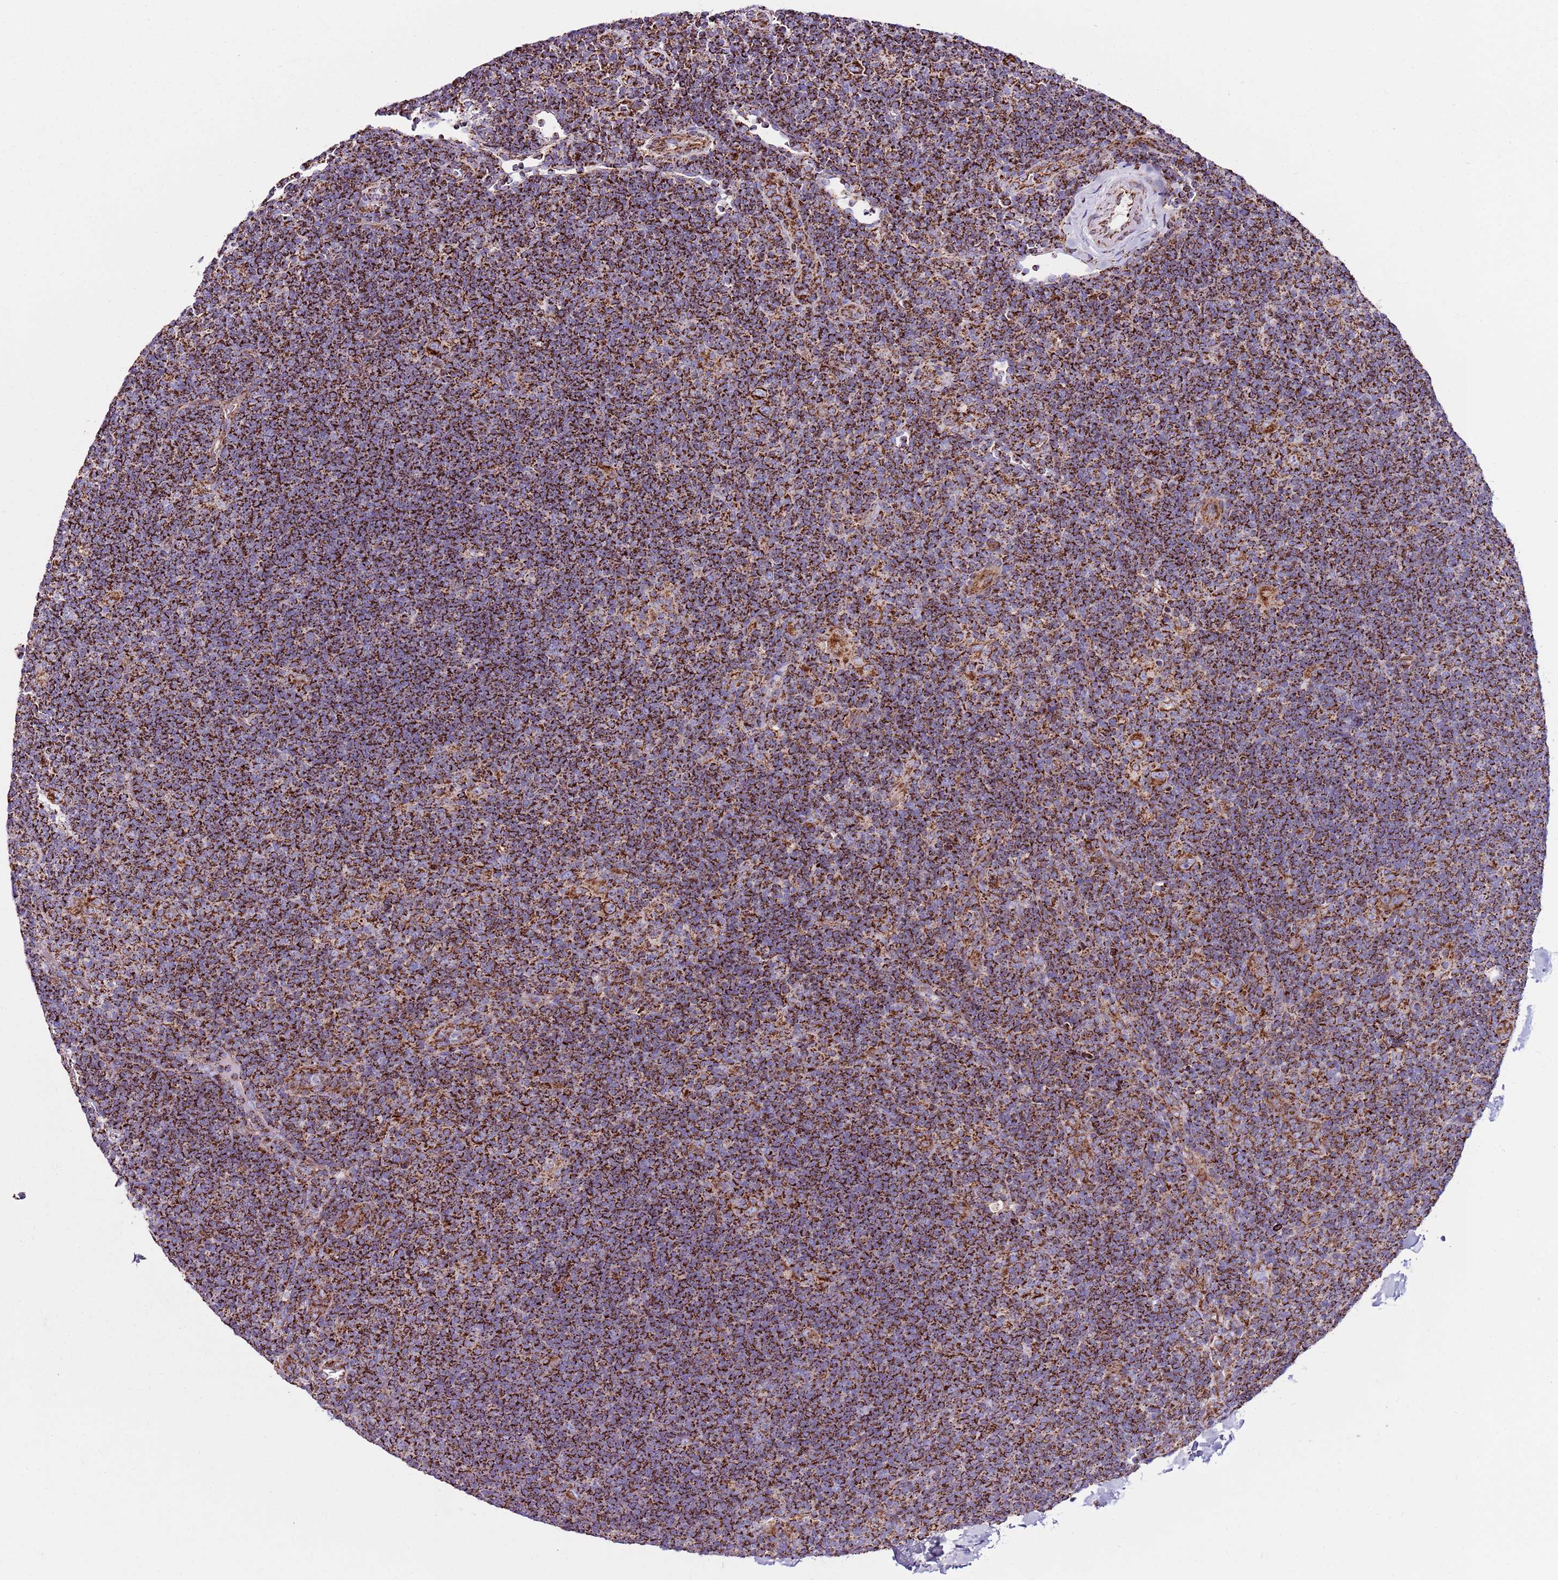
{"staining": {"intensity": "moderate", "quantity": ">75%", "location": "cytoplasmic/membranous"}, "tissue": "lymphoma", "cell_type": "Tumor cells", "image_type": "cancer", "snomed": [{"axis": "morphology", "description": "Hodgkin's disease, NOS"}, {"axis": "topography", "description": "Lymph node"}], "caption": "Moderate cytoplasmic/membranous staining is appreciated in about >75% of tumor cells in Hodgkin's disease. The protein is shown in brown color, while the nuclei are stained blue.", "gene": "HECTD4", "patient": {"sex": "female", "age": 57}}